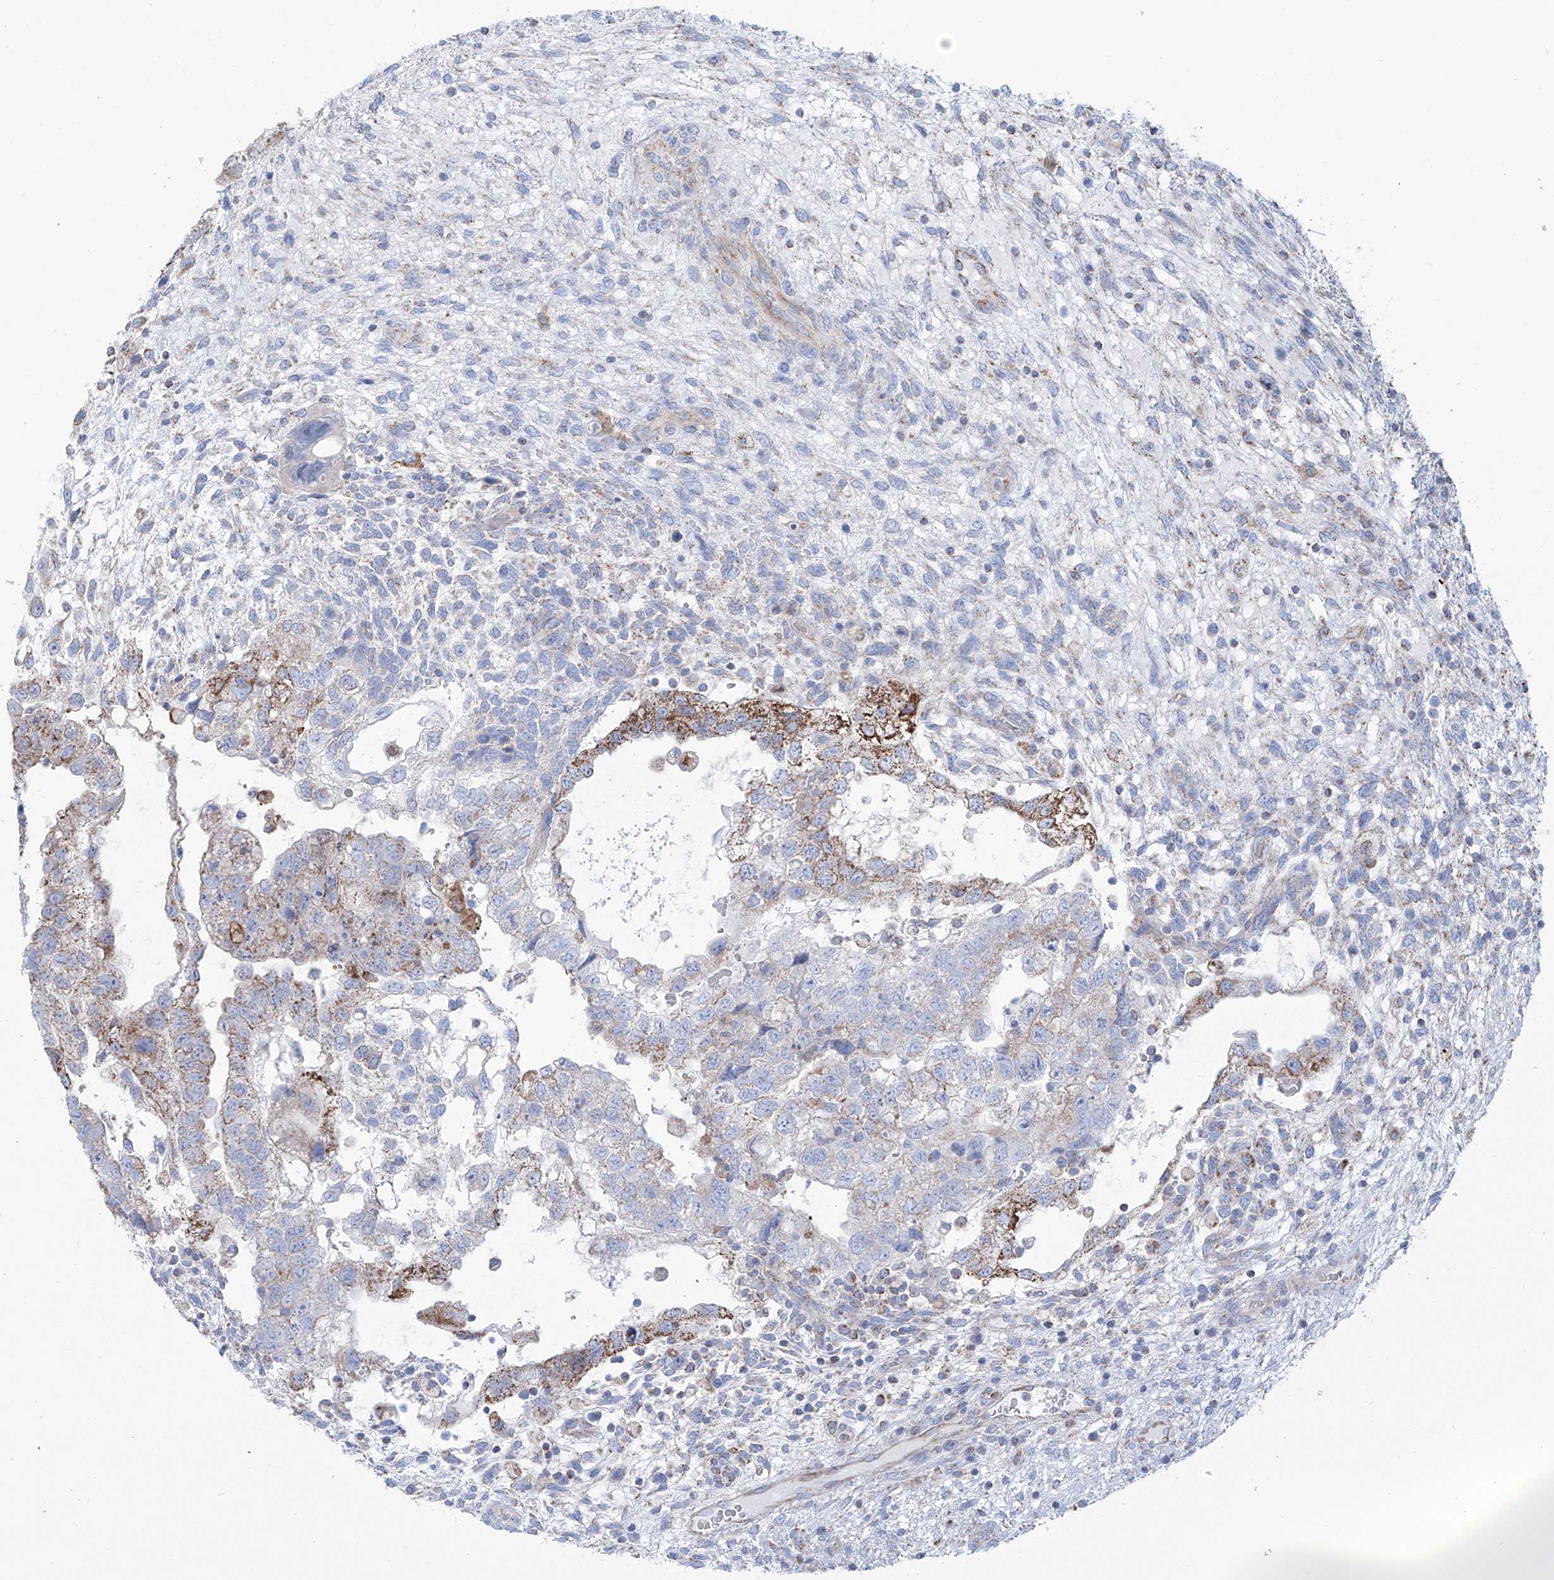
{"staining": {"intensity": "strong", "quantity": "<25%", "location": "cytoplasmic/membranous"}, "tissue": "testis cancer", "cell_type": "Tumor cells", "image_type": "cancer", "snomed": [{"axis": "morphology", "description": "Carcinoma, Embryonal, NOS"}, {"axis": "topography", "description": "Testis"}], "caption": "Immunohistochemical staining of testis cancer reveals strong cytoplasmic/membranous protein staining in about <25% of tumor cells.", "gene": "ALDH6A1", "patient": {"sex": "male", "age": 37}}